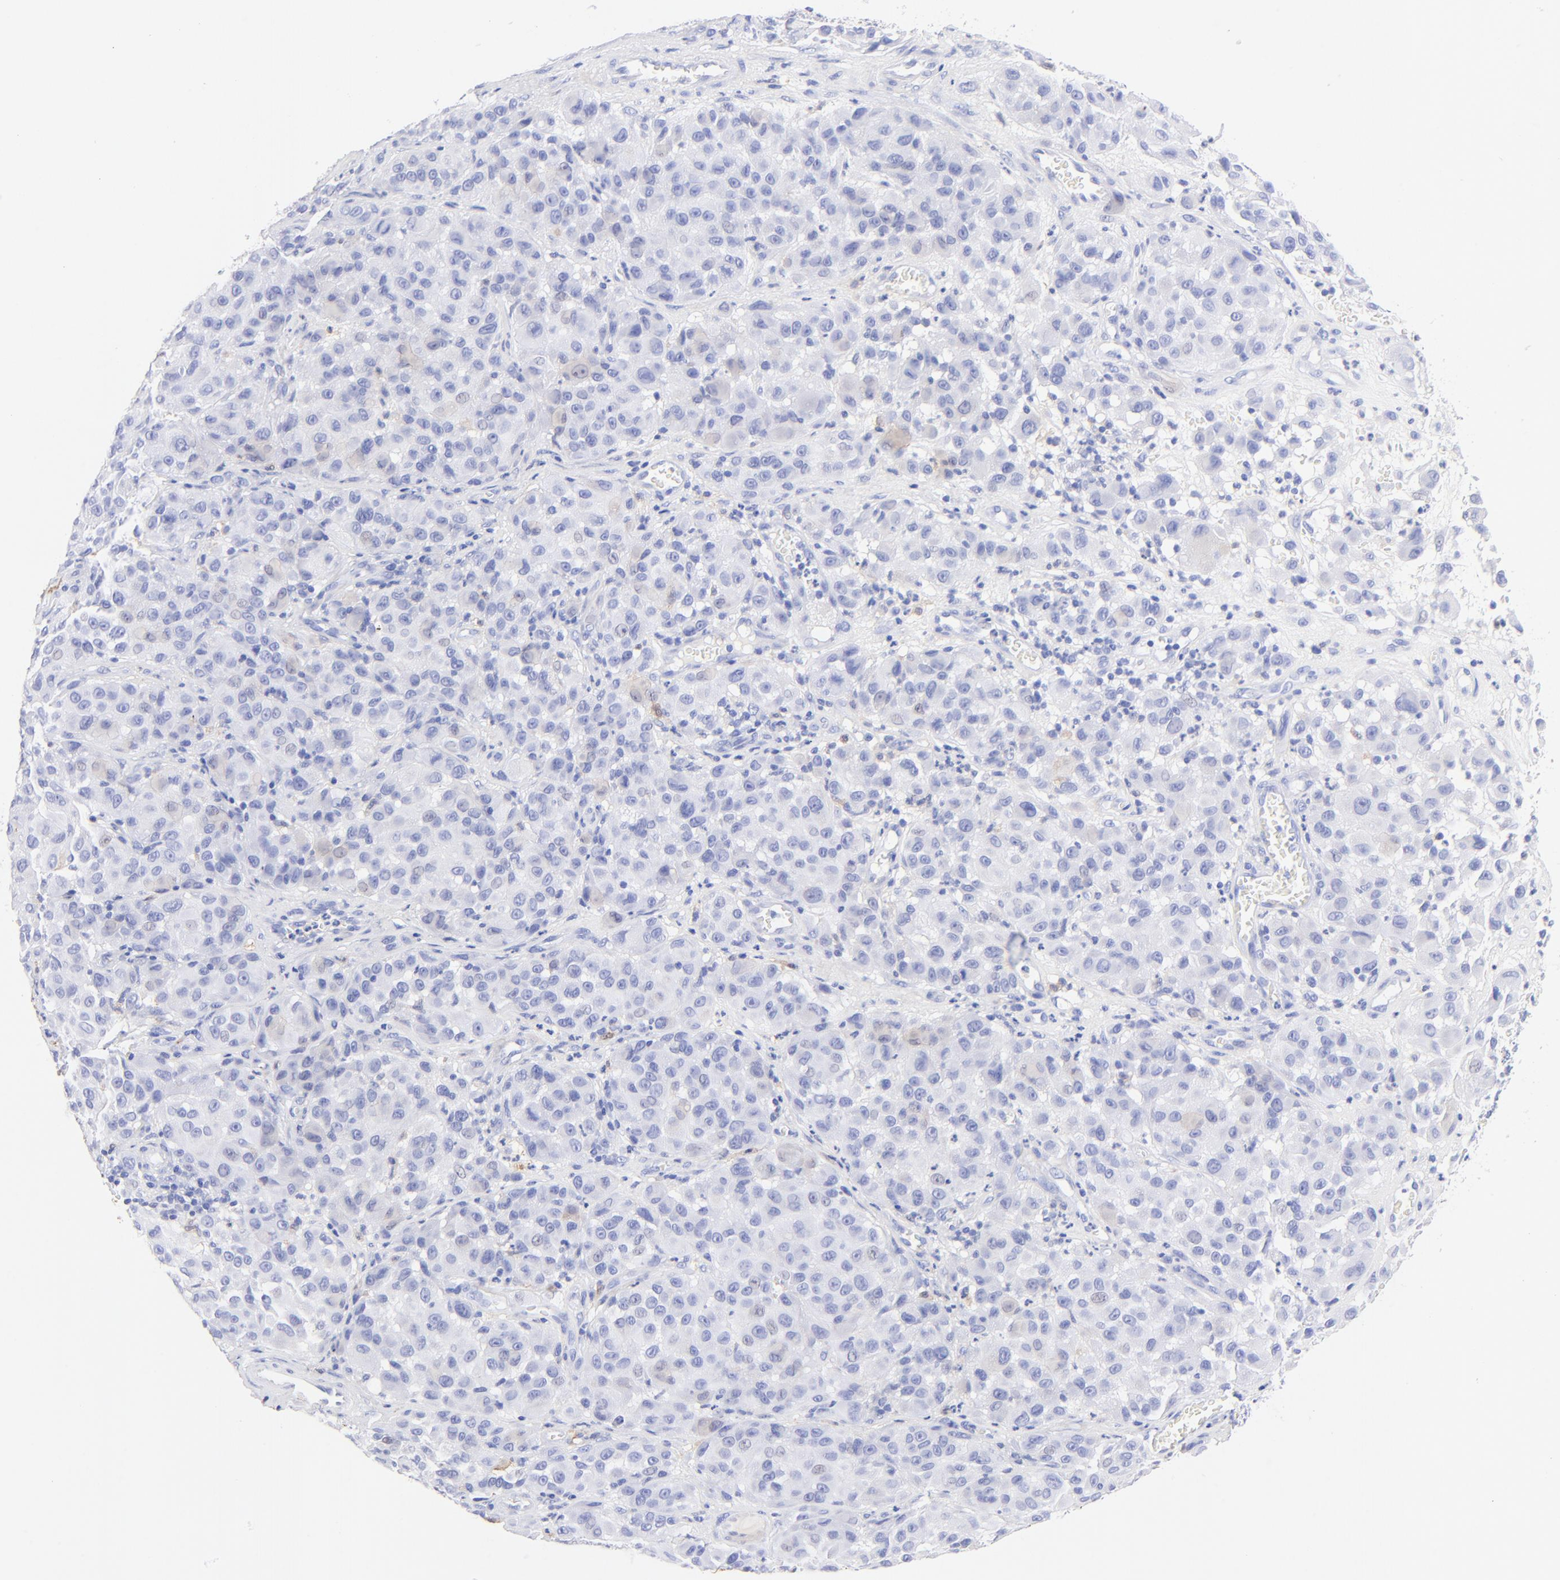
{"staining": {"intensity": "negative", "quantity": "none", "location": "none"}, "tissue": "melanoma", "cell_type": "Tumor cells", "image_type": "cancer", "snomed": [{"axis": "morphology", "description": "Malignant melanoma, NOS"}, {"axis": "topography", "description": "Skin"}], "caption": "Tumor cells are negative for protein expression in human malignant melanoma. Brightfield microscopy of IHC stained with DAB (brown) and hematoxylin (blue), captured at high magnification.", "gene": "ALDH1A1", "patient": {"sex": "female", "age": 21}}